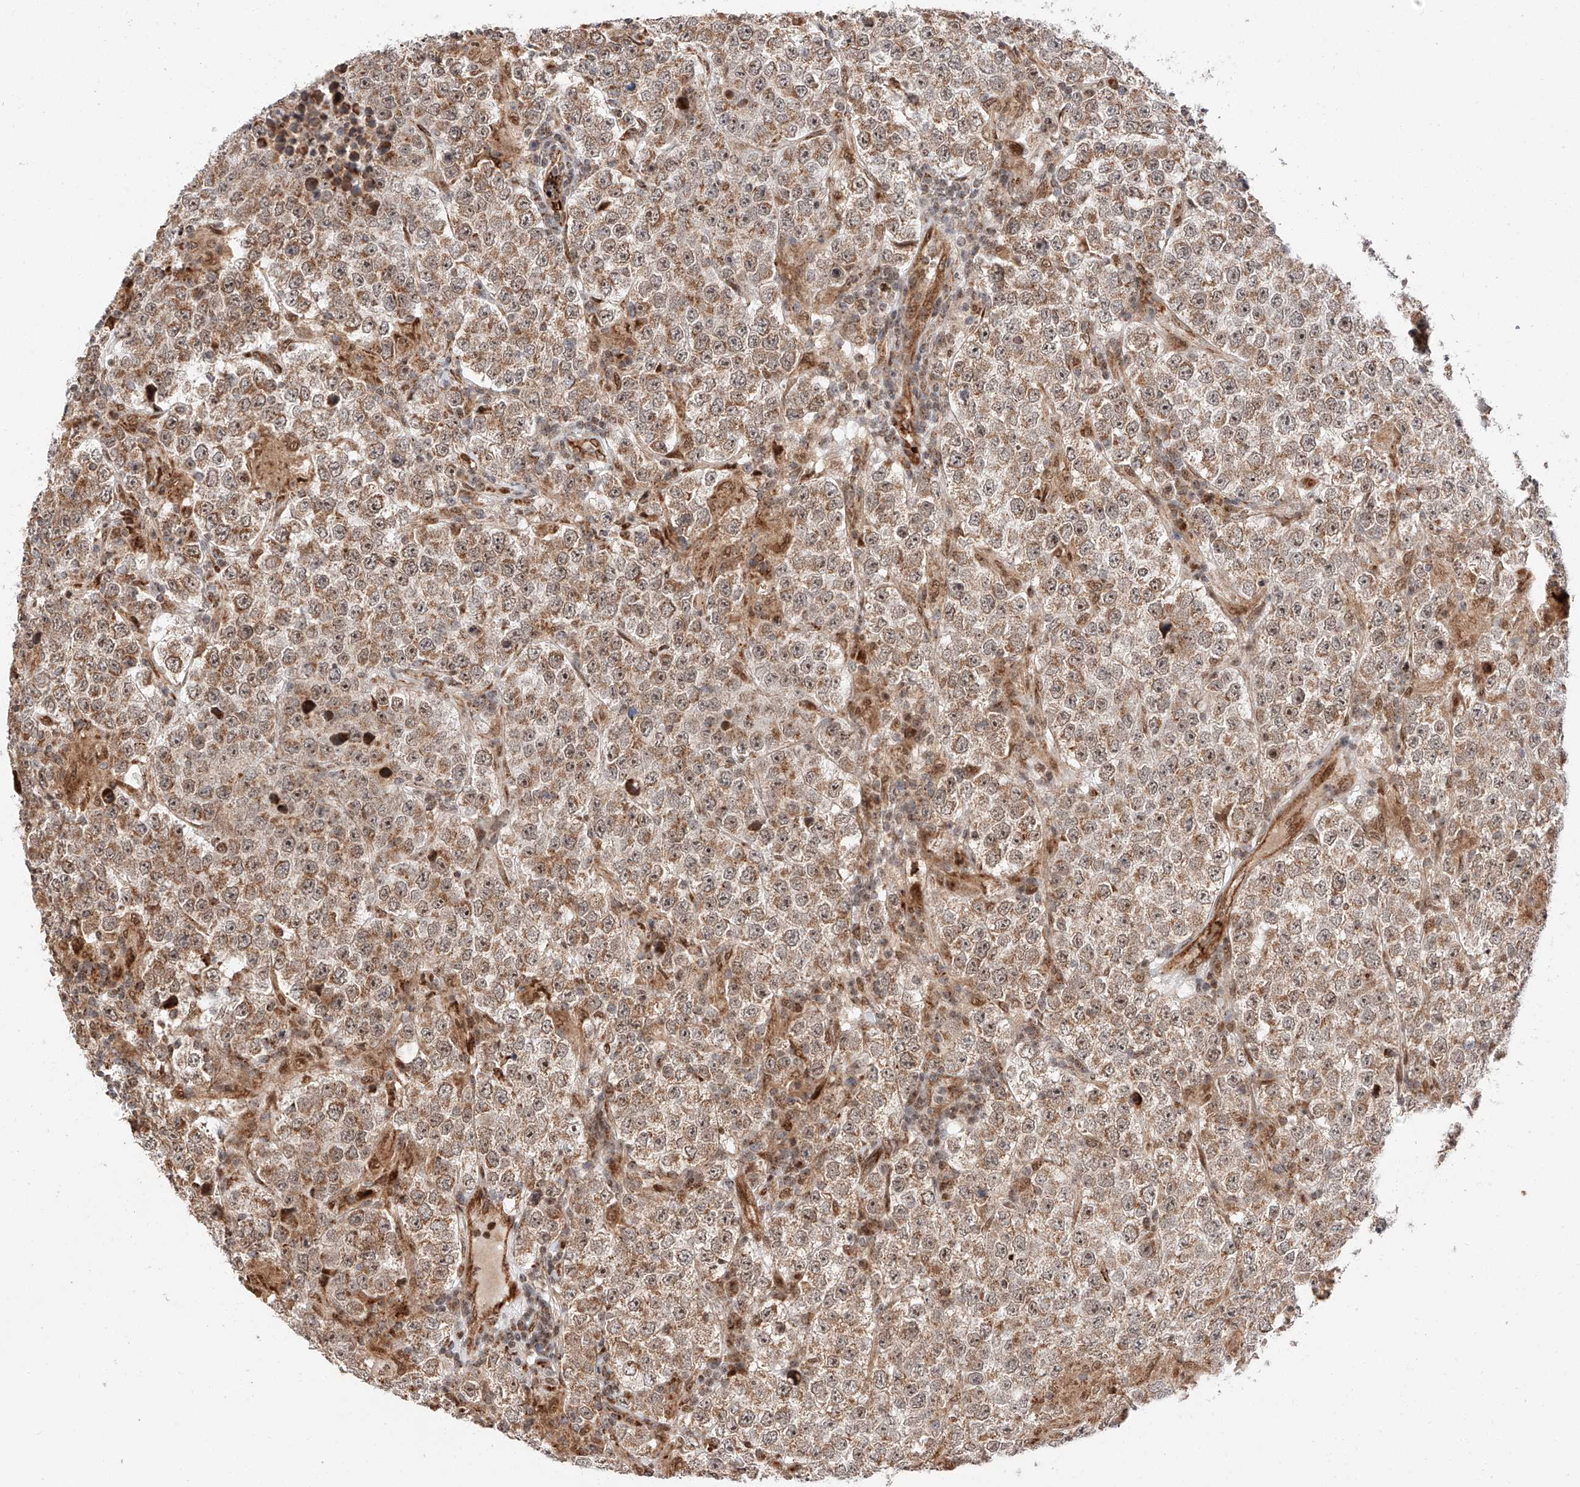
{"staining": {"intensity": "moderate", "quantity": "25%-75%", "location": "cytoplasmic/membranous,nuclear"}, "tissue": "testis cancer", "cell_type": "Tumor cells", "image_type": "cancer", "snomed": [{"axis": "morphology", "description": "Normal tissue, NOS"}, {"axis": "morphology", "description": "Urothelial carcinoma, High grade"}, {"axis": "morphology", "description": "Seminoma, NOS"}, {"axis": "morphology", "description": "Carcinoma, Embryonal, NOS"}, {"axis": "topography", "description": "Urinary bladder"}, {"axis": "topography", "description": "Testis"}], "caption": "This is a photomicrograph of immunohistochemistry staining of testis cancer (urothelial carcinoma (high-grade)), which shows moderate positivity in the cytoplasmic/membranous and nuclear of tumor cells.", "gene": "THTPA", "patient": {"sex": "male", "age": 41}}